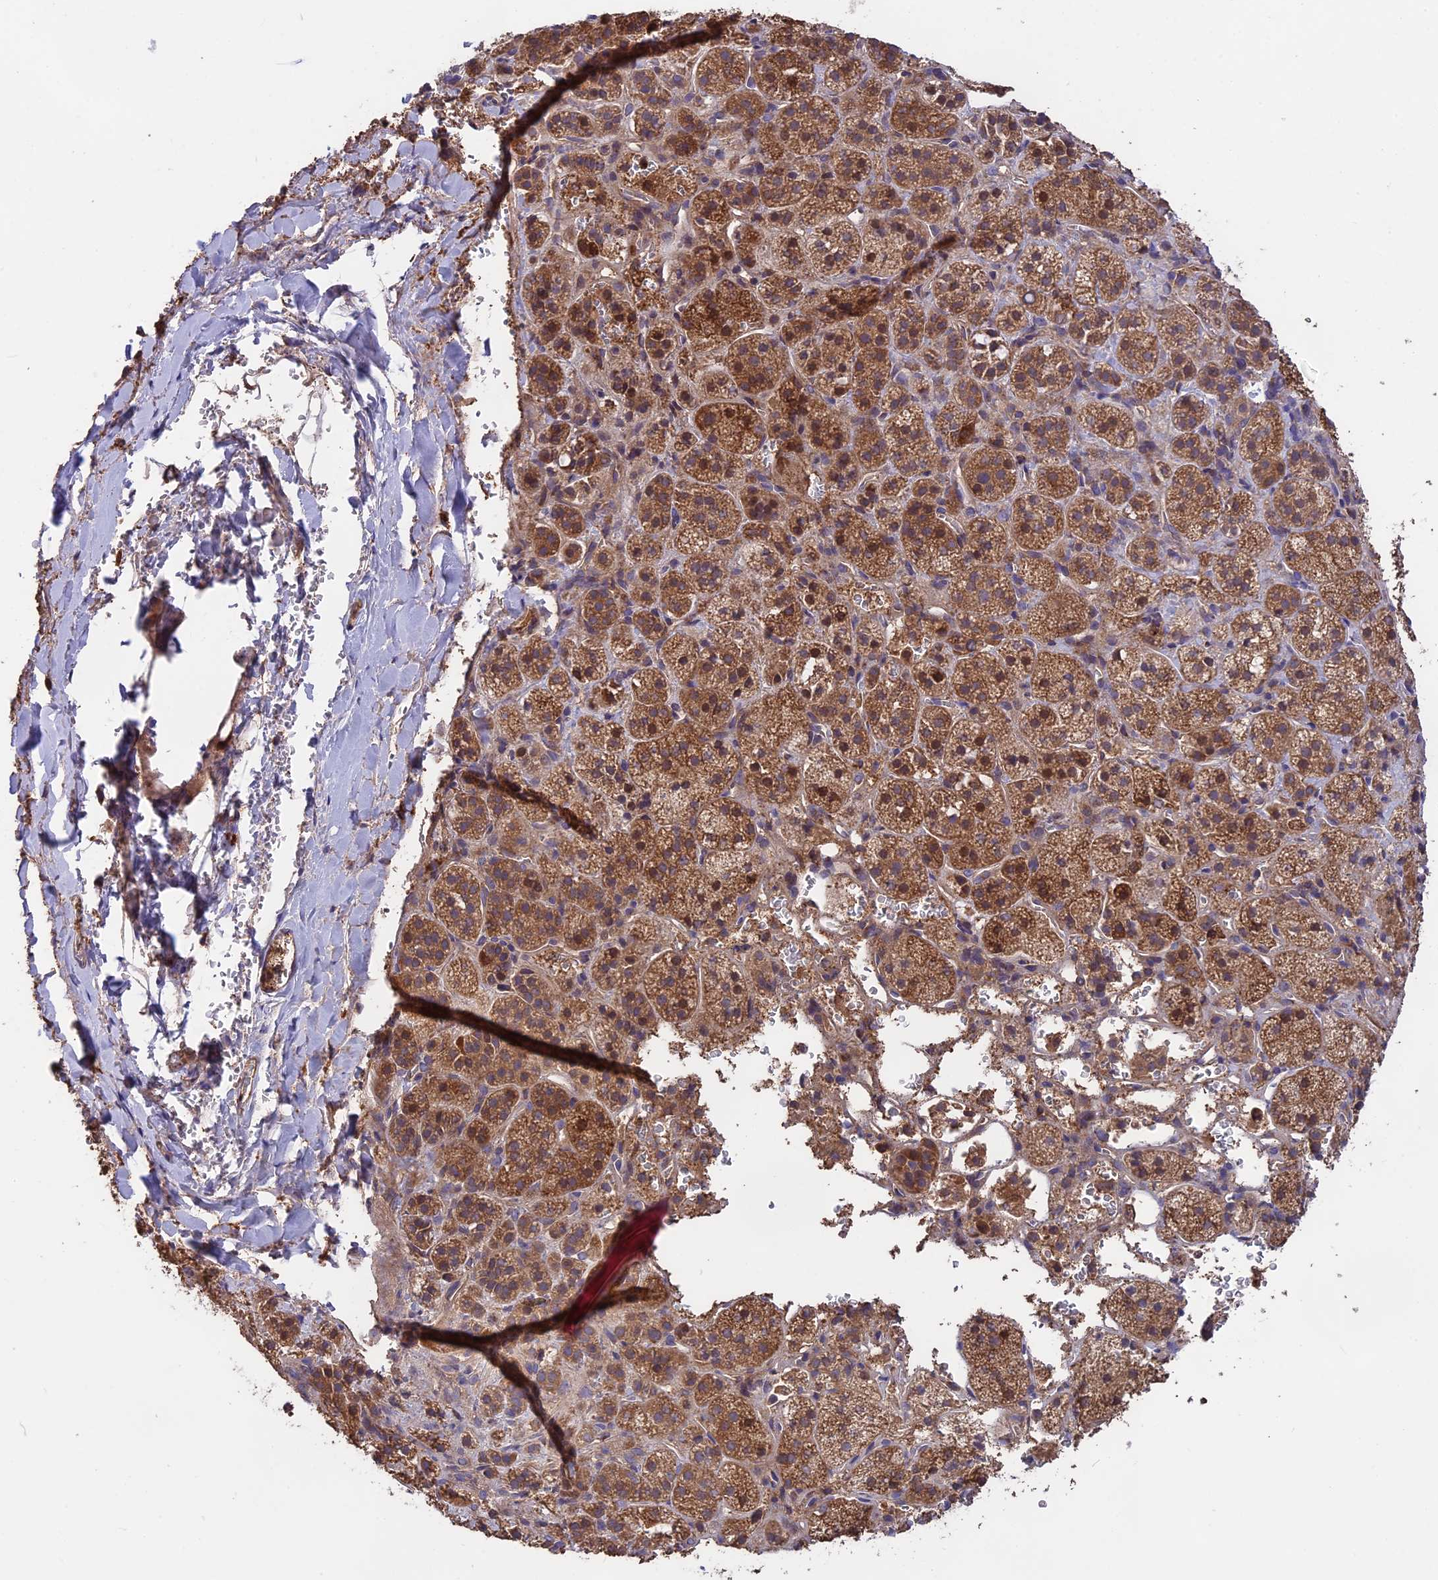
{"staining": {"intensity": "strong", "quantity": ">75%", "location": "cytoplasmic/membranous"}, "tissue": "adrenal gland", "cell_type": "Glandular cells", "image_type": "normal", "snomed": [{"axis": "morphology", "description": "Normal tissue, NOS"}, {"axis": "topography", "description": "Adrenal gland"}], "caption": "The photomicrograph displays staining of normal adrenal gland, revealing strong cytoplasmic/membranous protein staining (brown color) within glandular cells. (Brightfield microscopy of DAB IHC at high magnification).", "gene": "NUDT8", "patient": {"sex": "female", "age": 44}}